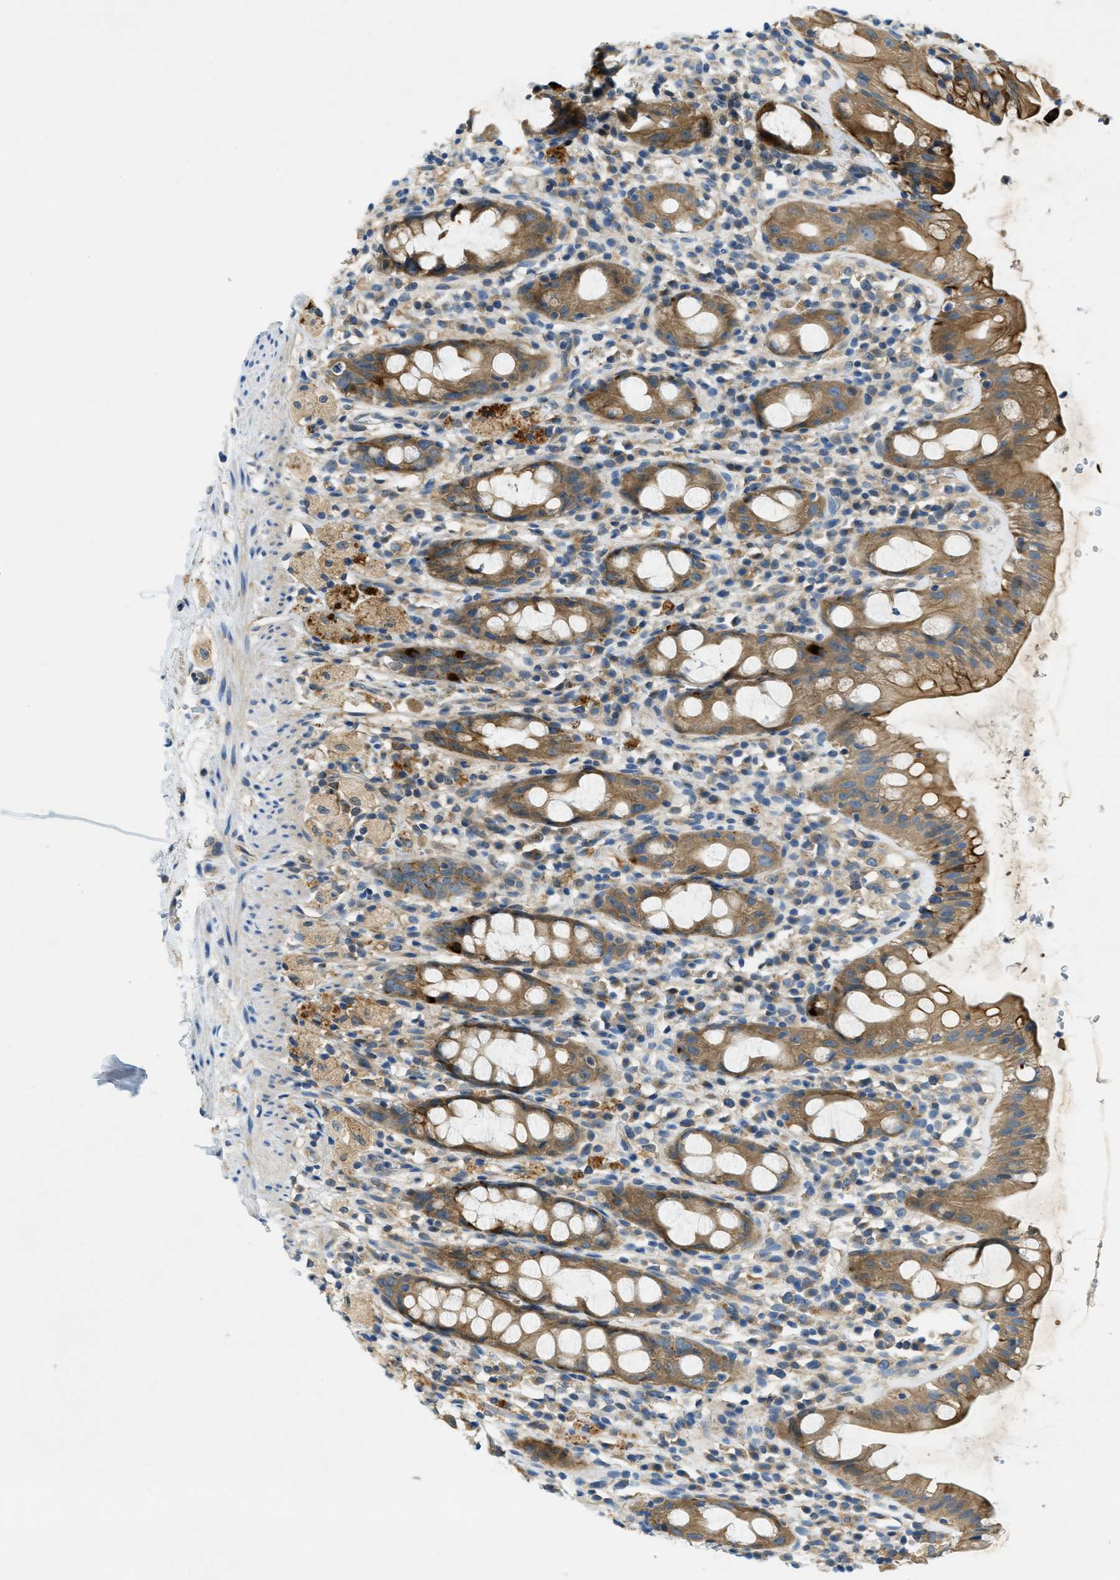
{"staining": {"intensity": "moderate", "quantity": ">75%", "location": "cytoplasmic/membranous"}, "tissue": "rectum", "cell_type": "Glandular cells", "image_type": "normal", "snomed": [{"axis": "morphology", "description": "Normal tissue, NOS"}, {"axis": "topography", "description": "Rectum"}], "caption": "A high-resolution micrograph shows IHC staining of normal rectum, which demonstrates moderate cytoplasmic/membranous expression in approximately >75% of glandular cells.", "gene": "RIPK2", "patient": {"sex": "male", "age": 44}}